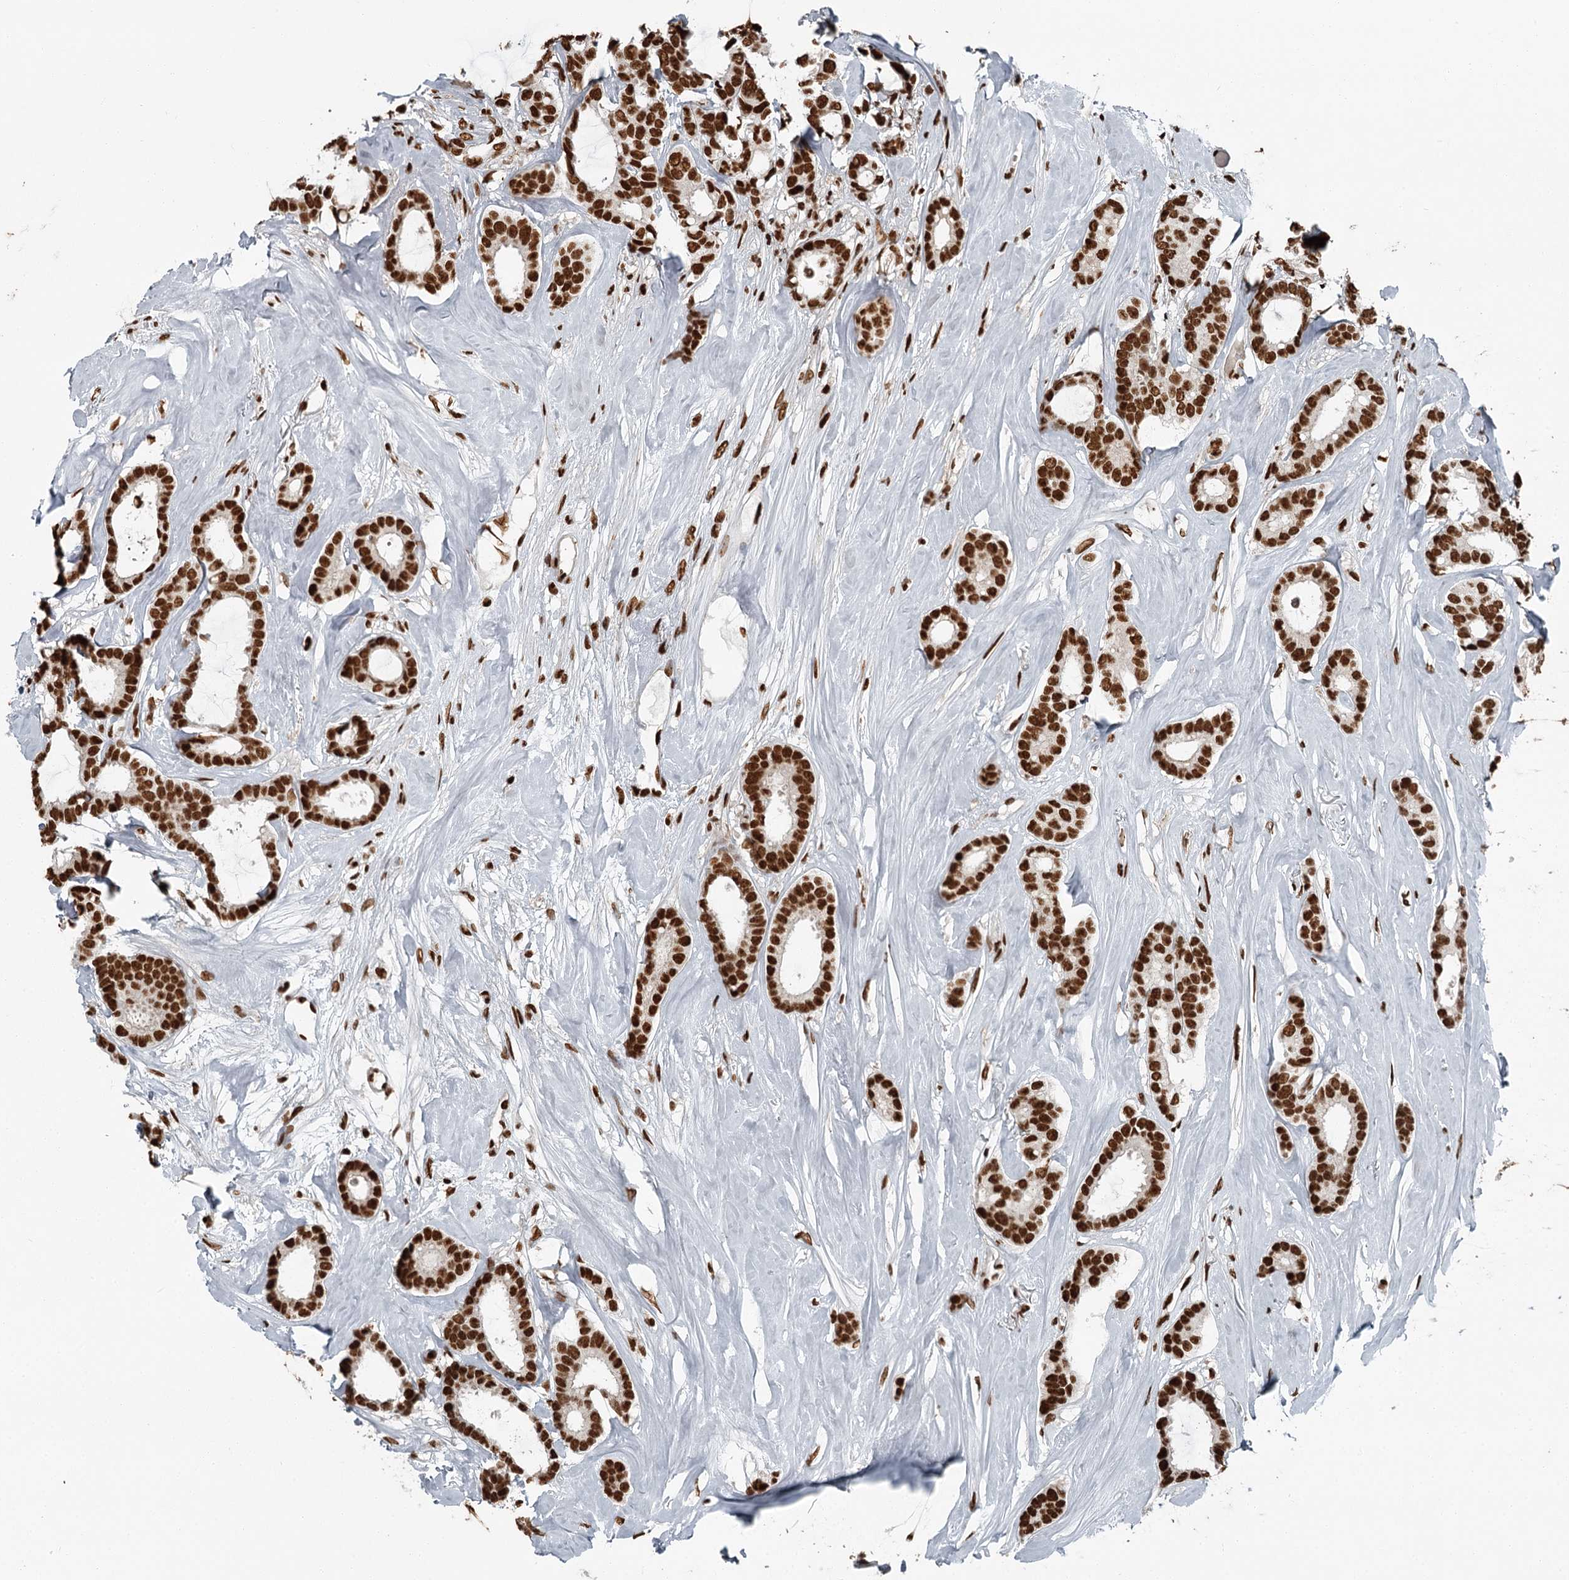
{"staining": {"intensity": "strong", "quantity": ">75%", "location": "nuclear"}, "tissue": "breast cancer", "cell_type": "Tumor cells", "image_type": "cancer", "snomed": [{"axis": "morphology", "description": "Duct carcinoma"}, {"axis": "topography", "description": "Breast"}], "caption": "Immunohistochemistry (IHC) micrograph of infiltrating ductal carcinoma (breast) stained for a protein (brown), which reveals high levels of strong nuclear staining in approximately >75% of tumor cells.", "gene": "RBBP7", "patient": {"sex": "female", "age": 87}}